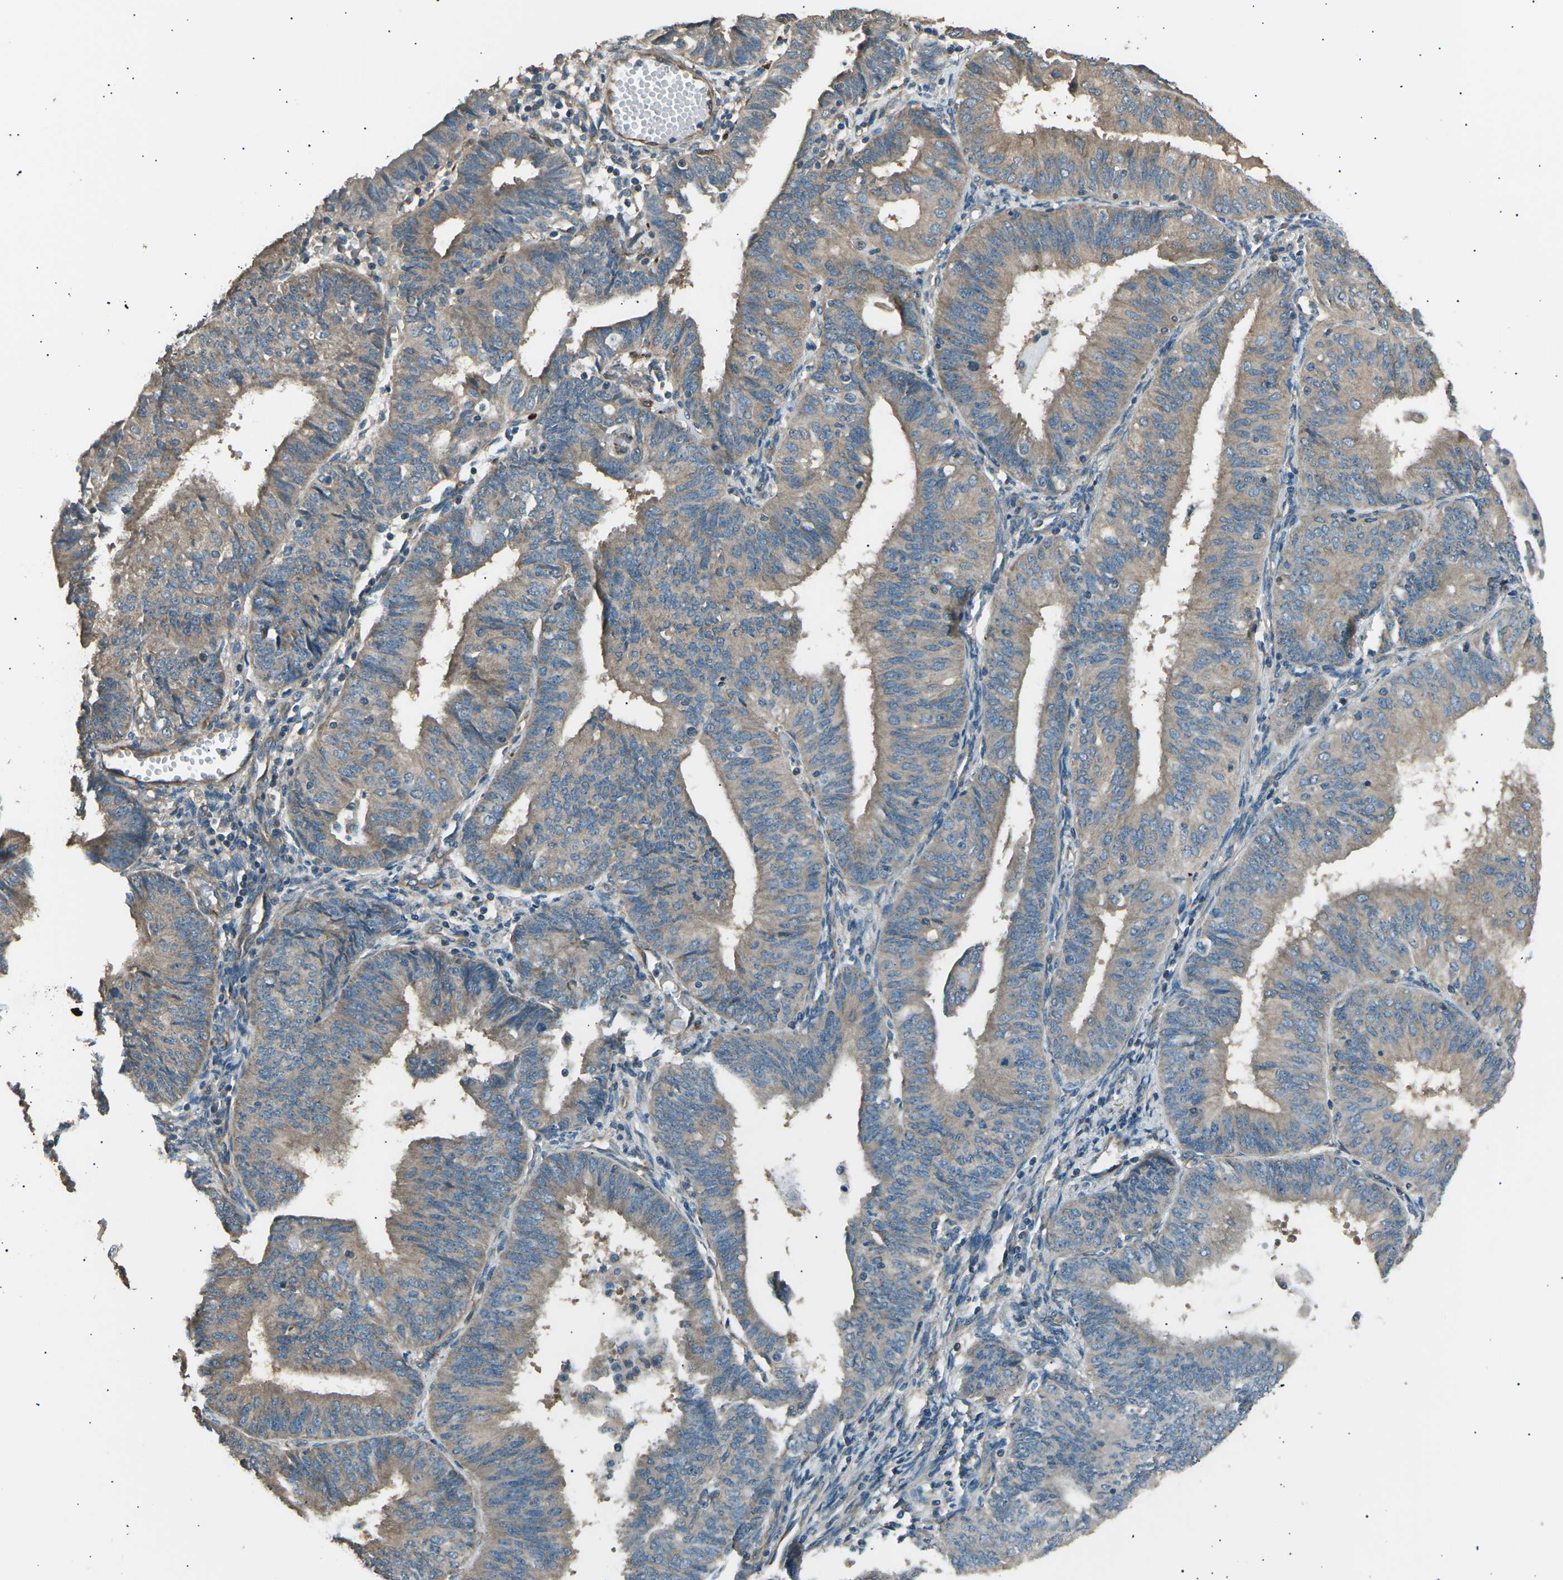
{"staining": {"intensity": "weak", "quantity": "25%-75%", "location": "cytoplasmic/membranous"}, "tissue": "endometrial cancer", "cell_type": "Tumor cells", "image_type": "cancer", "snomed": [{"axis": "morphology", "description": "Adenocarcinoma, NOS"}, {"axis": "topography", "description": "Endometrium"}], "caption": "A brown stain labels weak cytoplasmic/membranous positivity of a protein in human endometrial cancer tumor cells. Nuclei are stained in blue.", "gene": "SLK", "patient": {"sex": "female", "age": 58}}